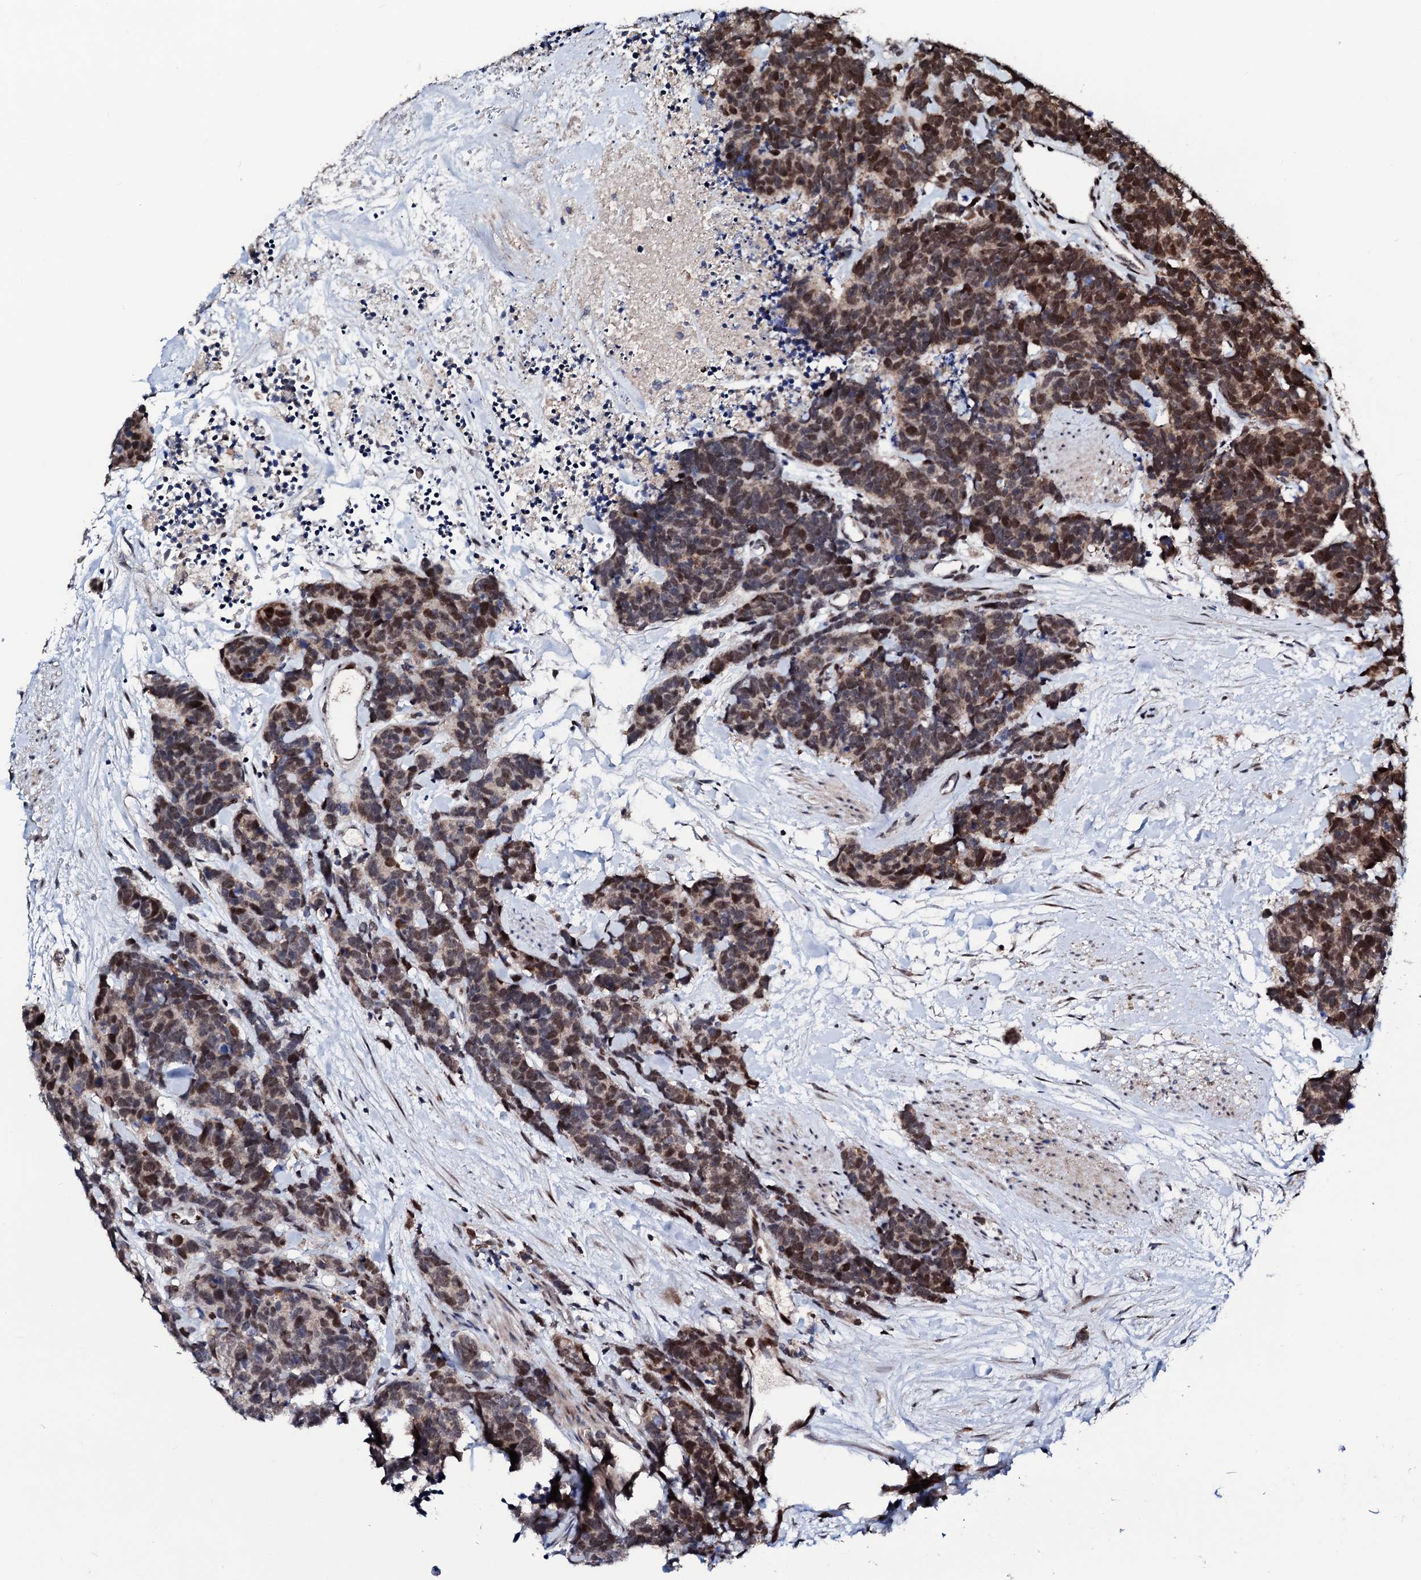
{"staining": {"intensity": "moderate", "quantity": "25%-75%", "location": "nuclear"}, "tissue": "carcinoid", "cell_type": "Tumor cells", "image_type": "cancer", "snomed": [{"axis": "morphology", "description": "Carcinoma, NOS"}, {"axis": "morphology", "description": "Carcinoid, malignant, NOS"}, {"axis": "topography", "description": "Urinary bladder"}], "caption": "A photomicrograph of carcinoid (malignant) stained for a protein exhibits moderate nuclear brown staining in tumor cells.", "gene": "KIF18A", "patient": {"sex": "male", "age": 57}}